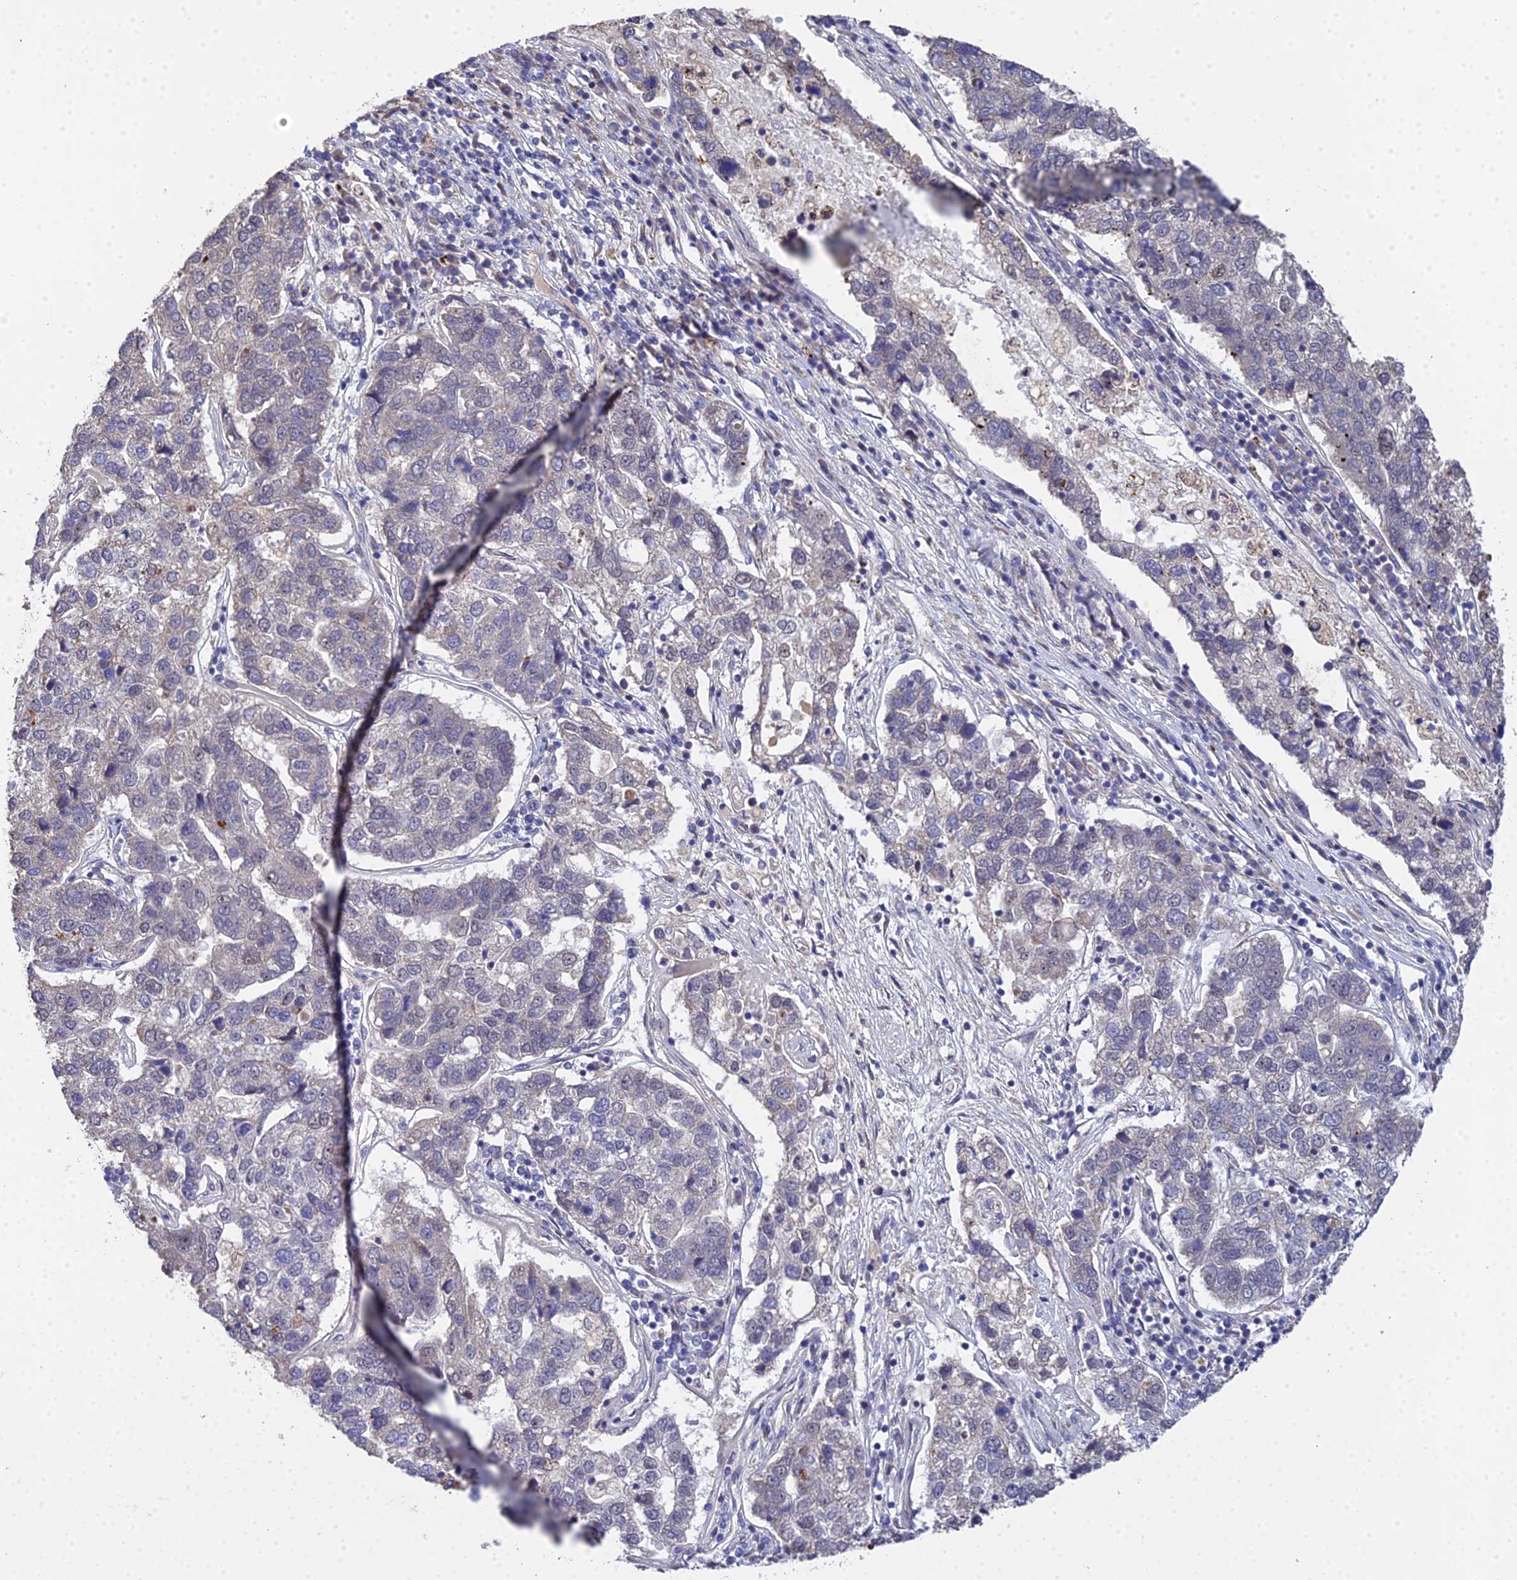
{"staining": {"intensity": "negative", "quantity": "none", "location": "none"}, "tissue": "pancreatic cancer", "cell_type": "Tumor cells", "image_type": "cancer", "snomed": [{"axis": "morphology", "description": "Adenocarcinoma, NOS"}, {"axis": "topography", "description": "Pancreas"}], "caption": "The histopathology image exhibits no staining of tumor cells in pancreatic cancer. Nuclei are stained in blue.", "gene": "ERCC5", "patient": {"sex": "female", "age": 61}}